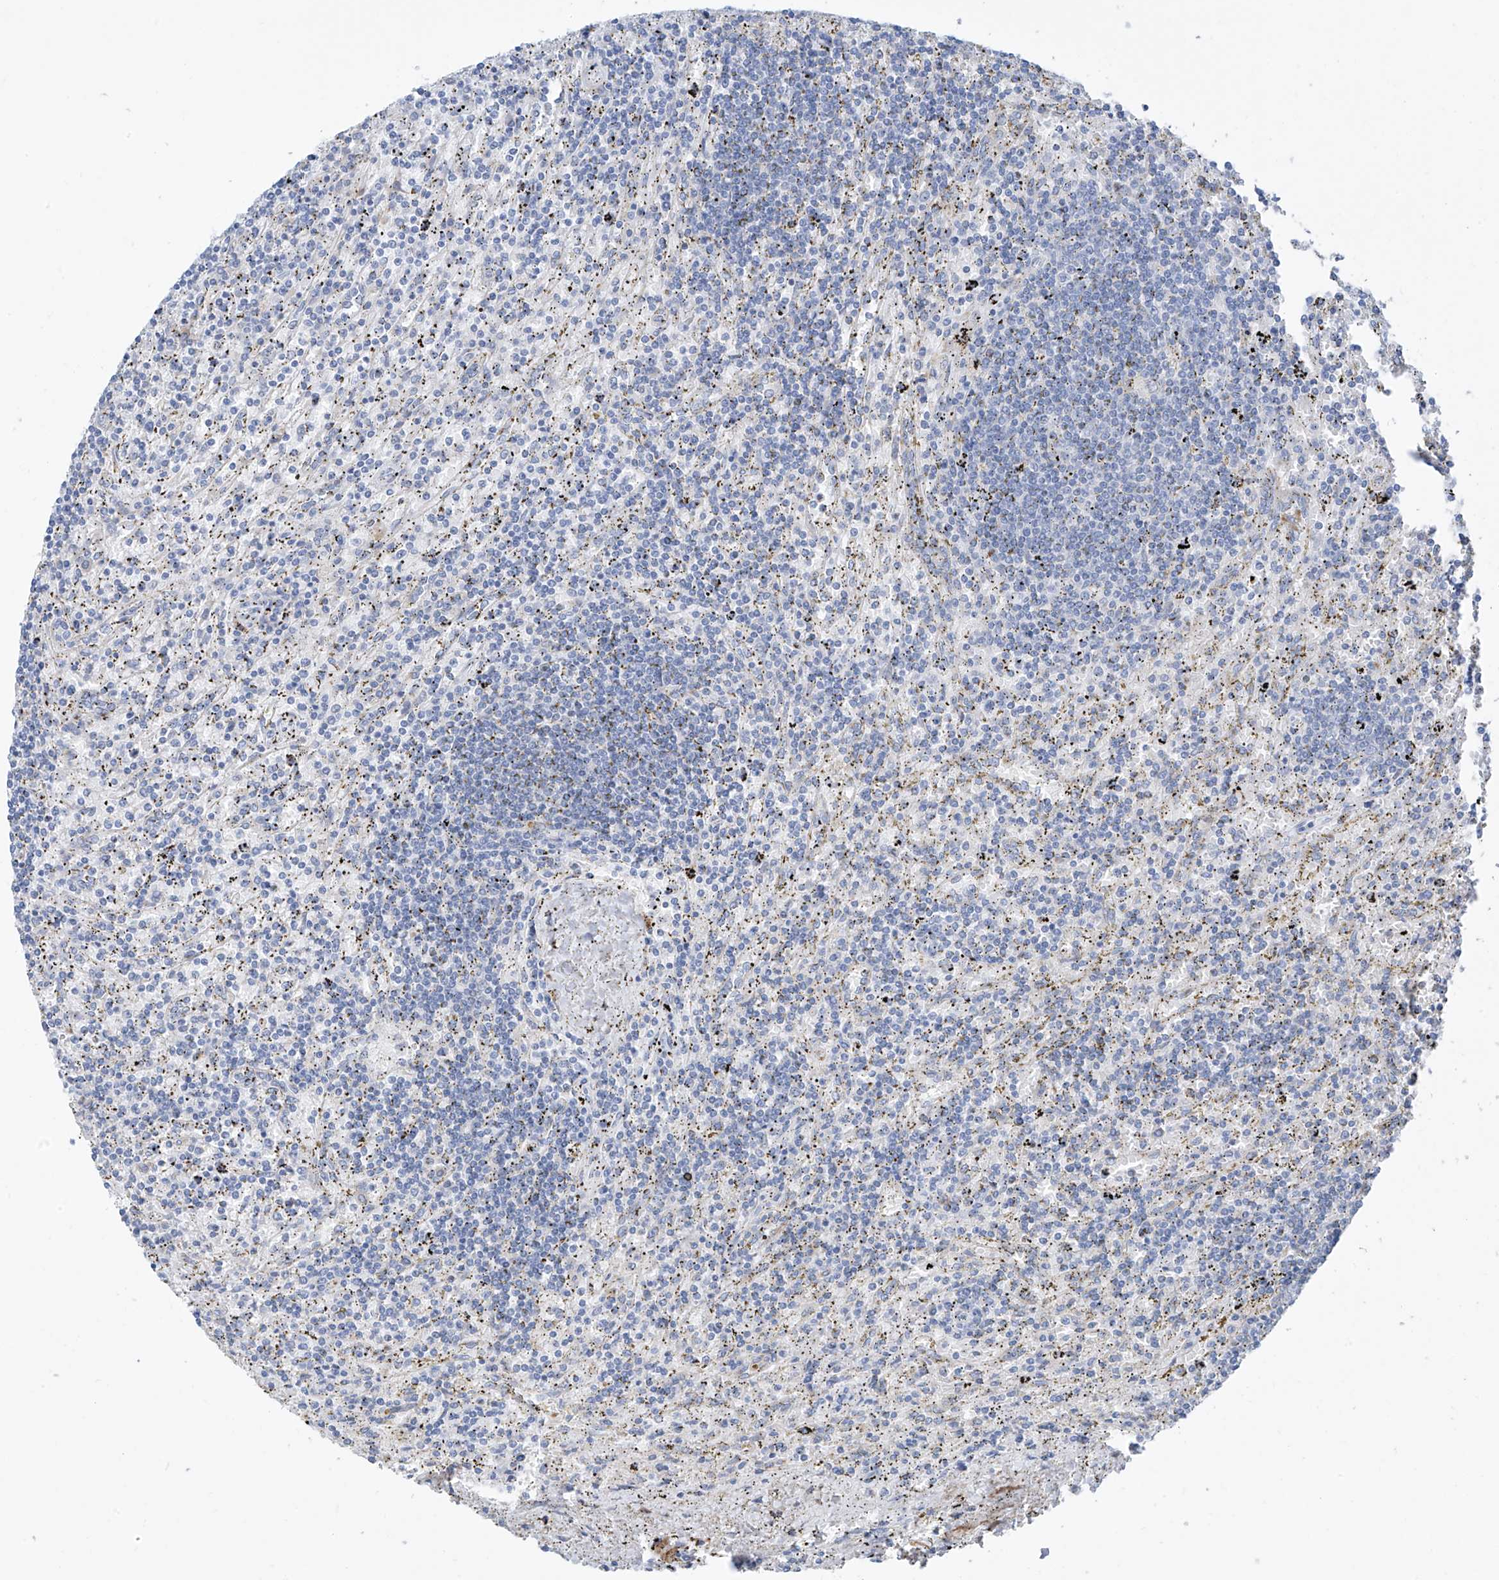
{"staining": {"intensity": "negative", "quantity": "none", "location": "none"}, "tissue": "lymphoma", "cell_type": "Tumor cells", "image_type": "cancer", "snomed": [{"axis": "morphology", "description": "Malignant lymphoma, non-Hodgkin's type, Low grade"}, {"axis": "topography", "description": "Spleen"}], "caption": "The IHC micrograph has no significant staining in tumor cells of lymphoma tissue. (DAB IHC with hematoxylin counter stain).", "gene": "GLMP", "patient": {"sex": "male", "age": 76}}